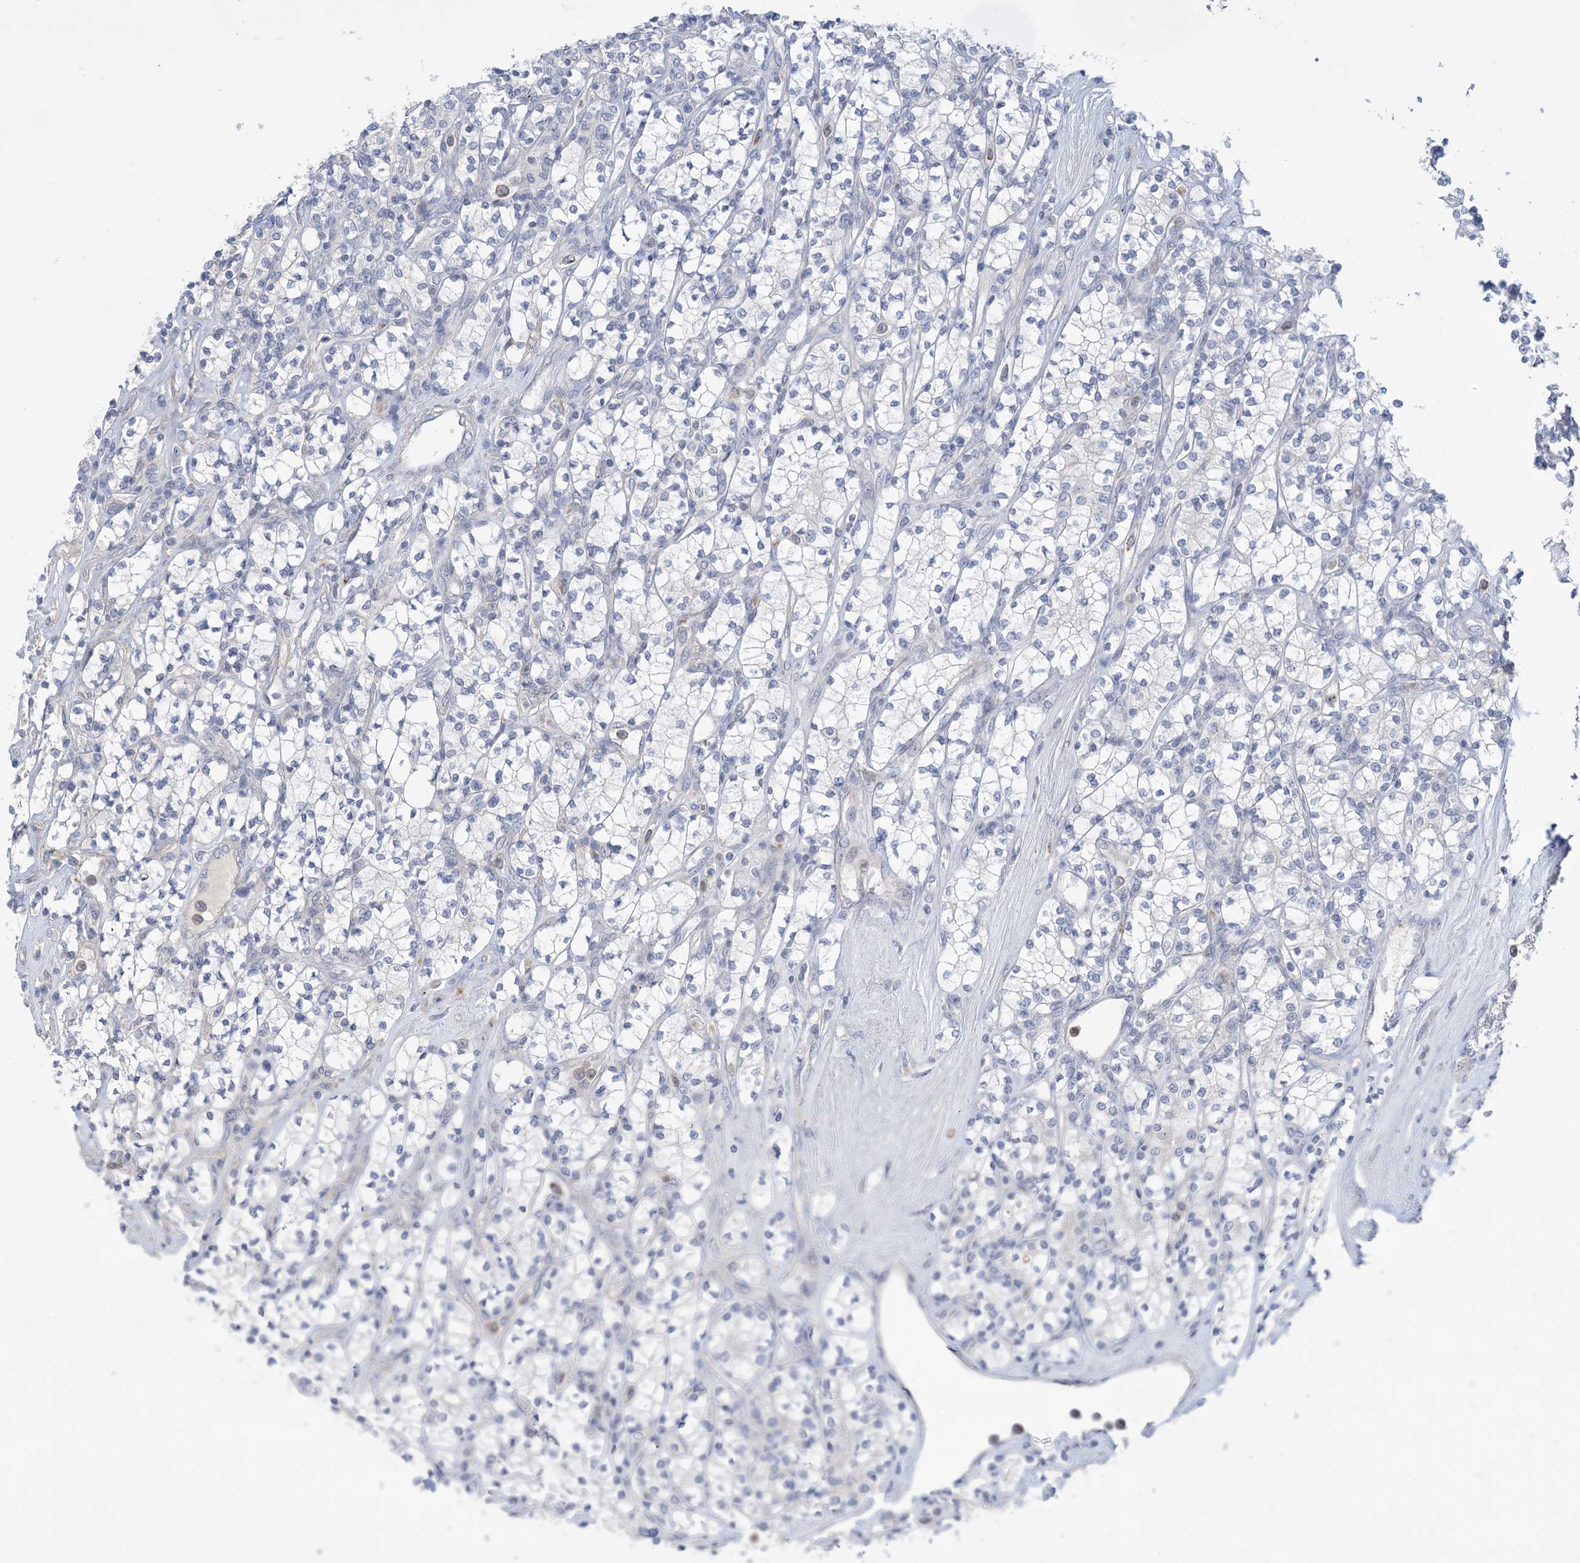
{"staining": {"intensity": "negative", "quantity": "none", "location": "none"}, "tissue": "renal cancer", "cell_type": "Tumor cells", "image_type": "cancer", "snomed": [{"axis": "morphology", "description": "Adenocarcinoma, NOS"}, {"axis": "topography", "description": "Kidney"}], "caption": "The micrograph reveals no significant staining in tumor cells of renal cancer.", "gene": "TTYH1", "patient": {"sex": "male", "age": 77}}